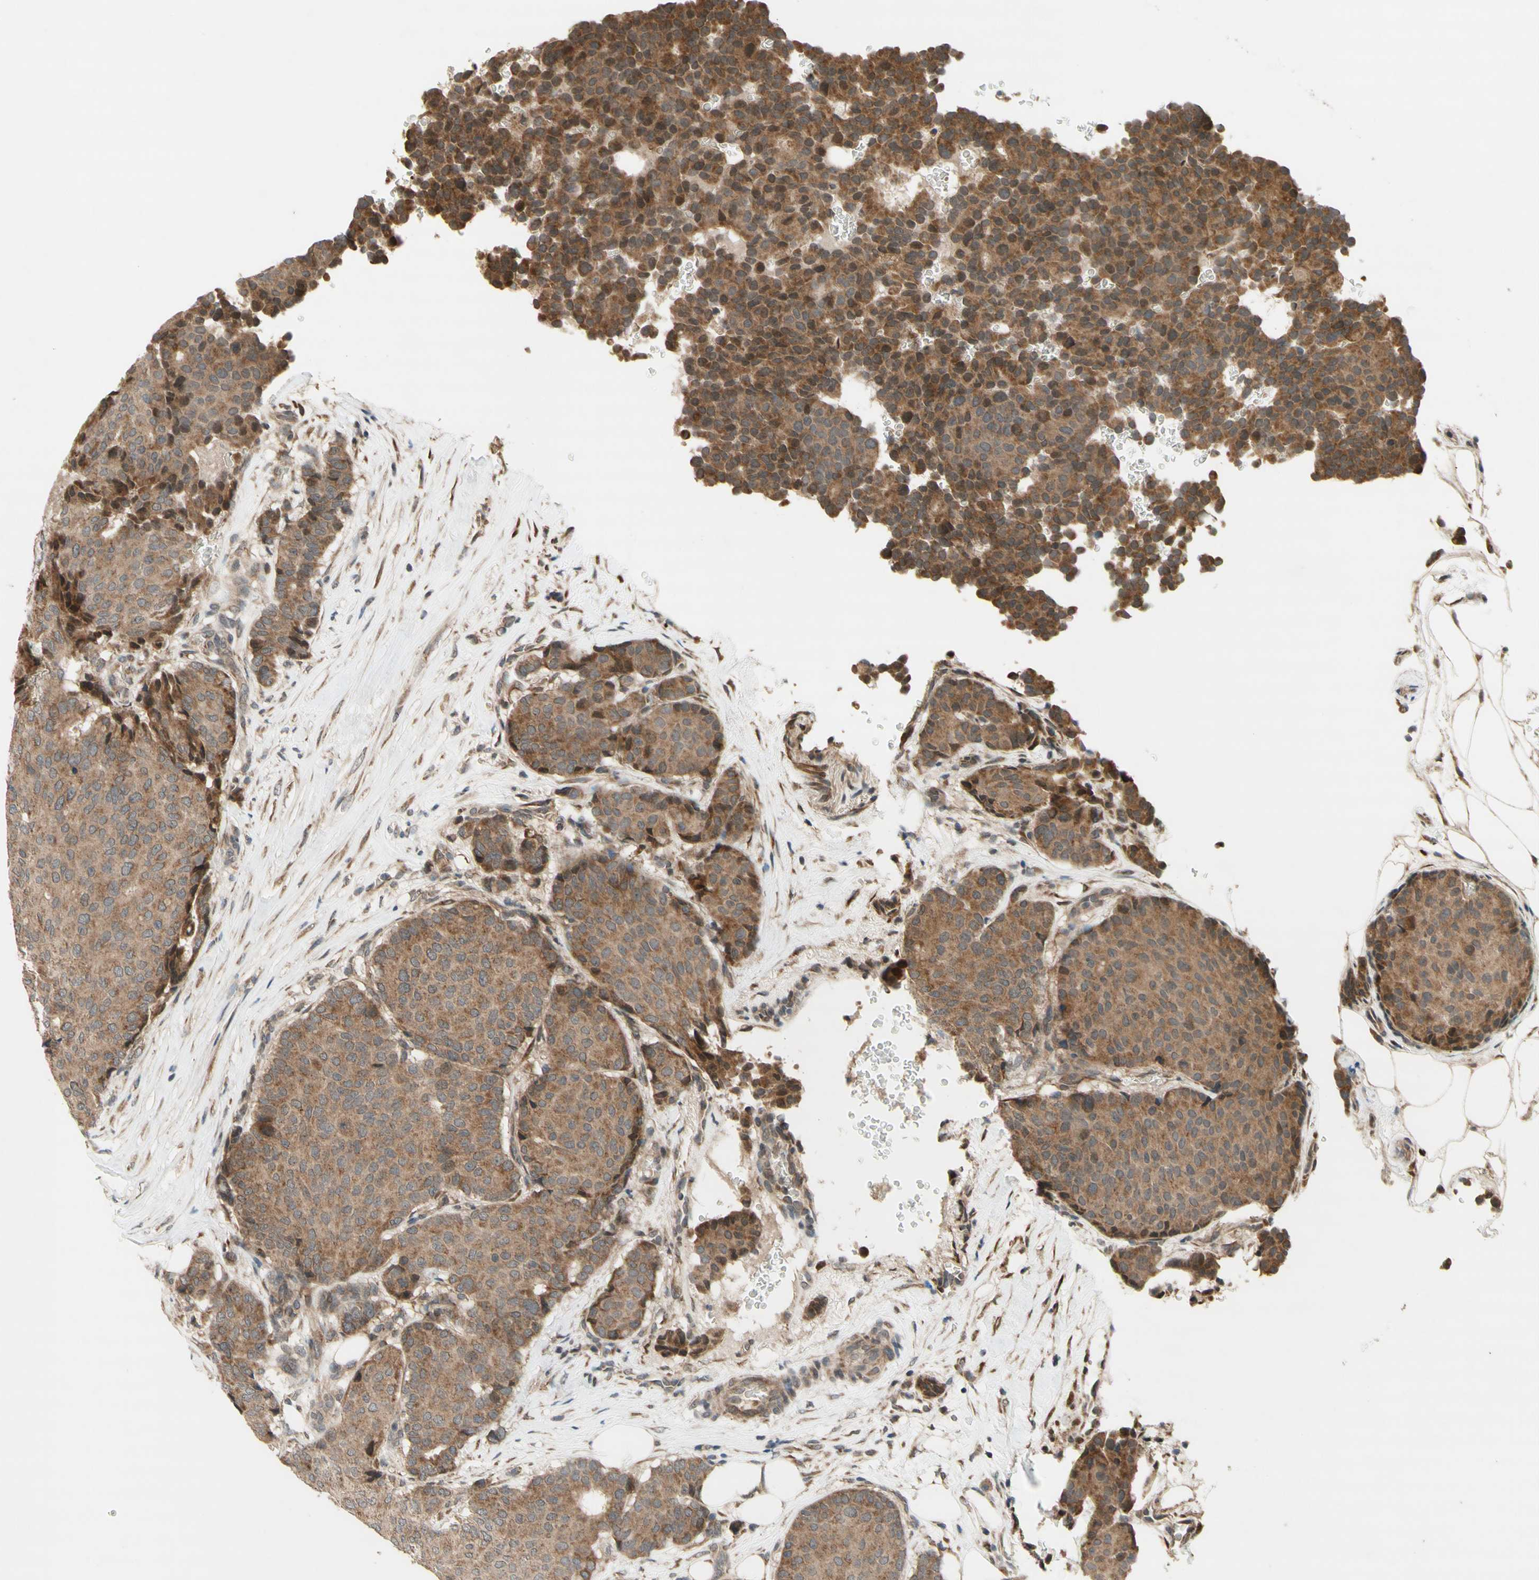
{"staining": {"intensity": "strong", "quantity": ">75%", "location": "cytoplasmic/membranous"}, "tissue": "breast cancer", "cell_type": "Tumor cells", "image_type": "cancer", "snomed": [{"axis": "morphology", "description": "Duct carcinoma"}, {"axis": "topography", "description": "Breast"}], "caption": "DAB (3,3'-diaminobenzidine) immunohistochemical staining of human breast cancer exhibits strong cytoplasmic/membranous protein staining in about >75% of tumor cells.", "gene": "DDOST", "patient": {"sex": "female", "age": 75}}